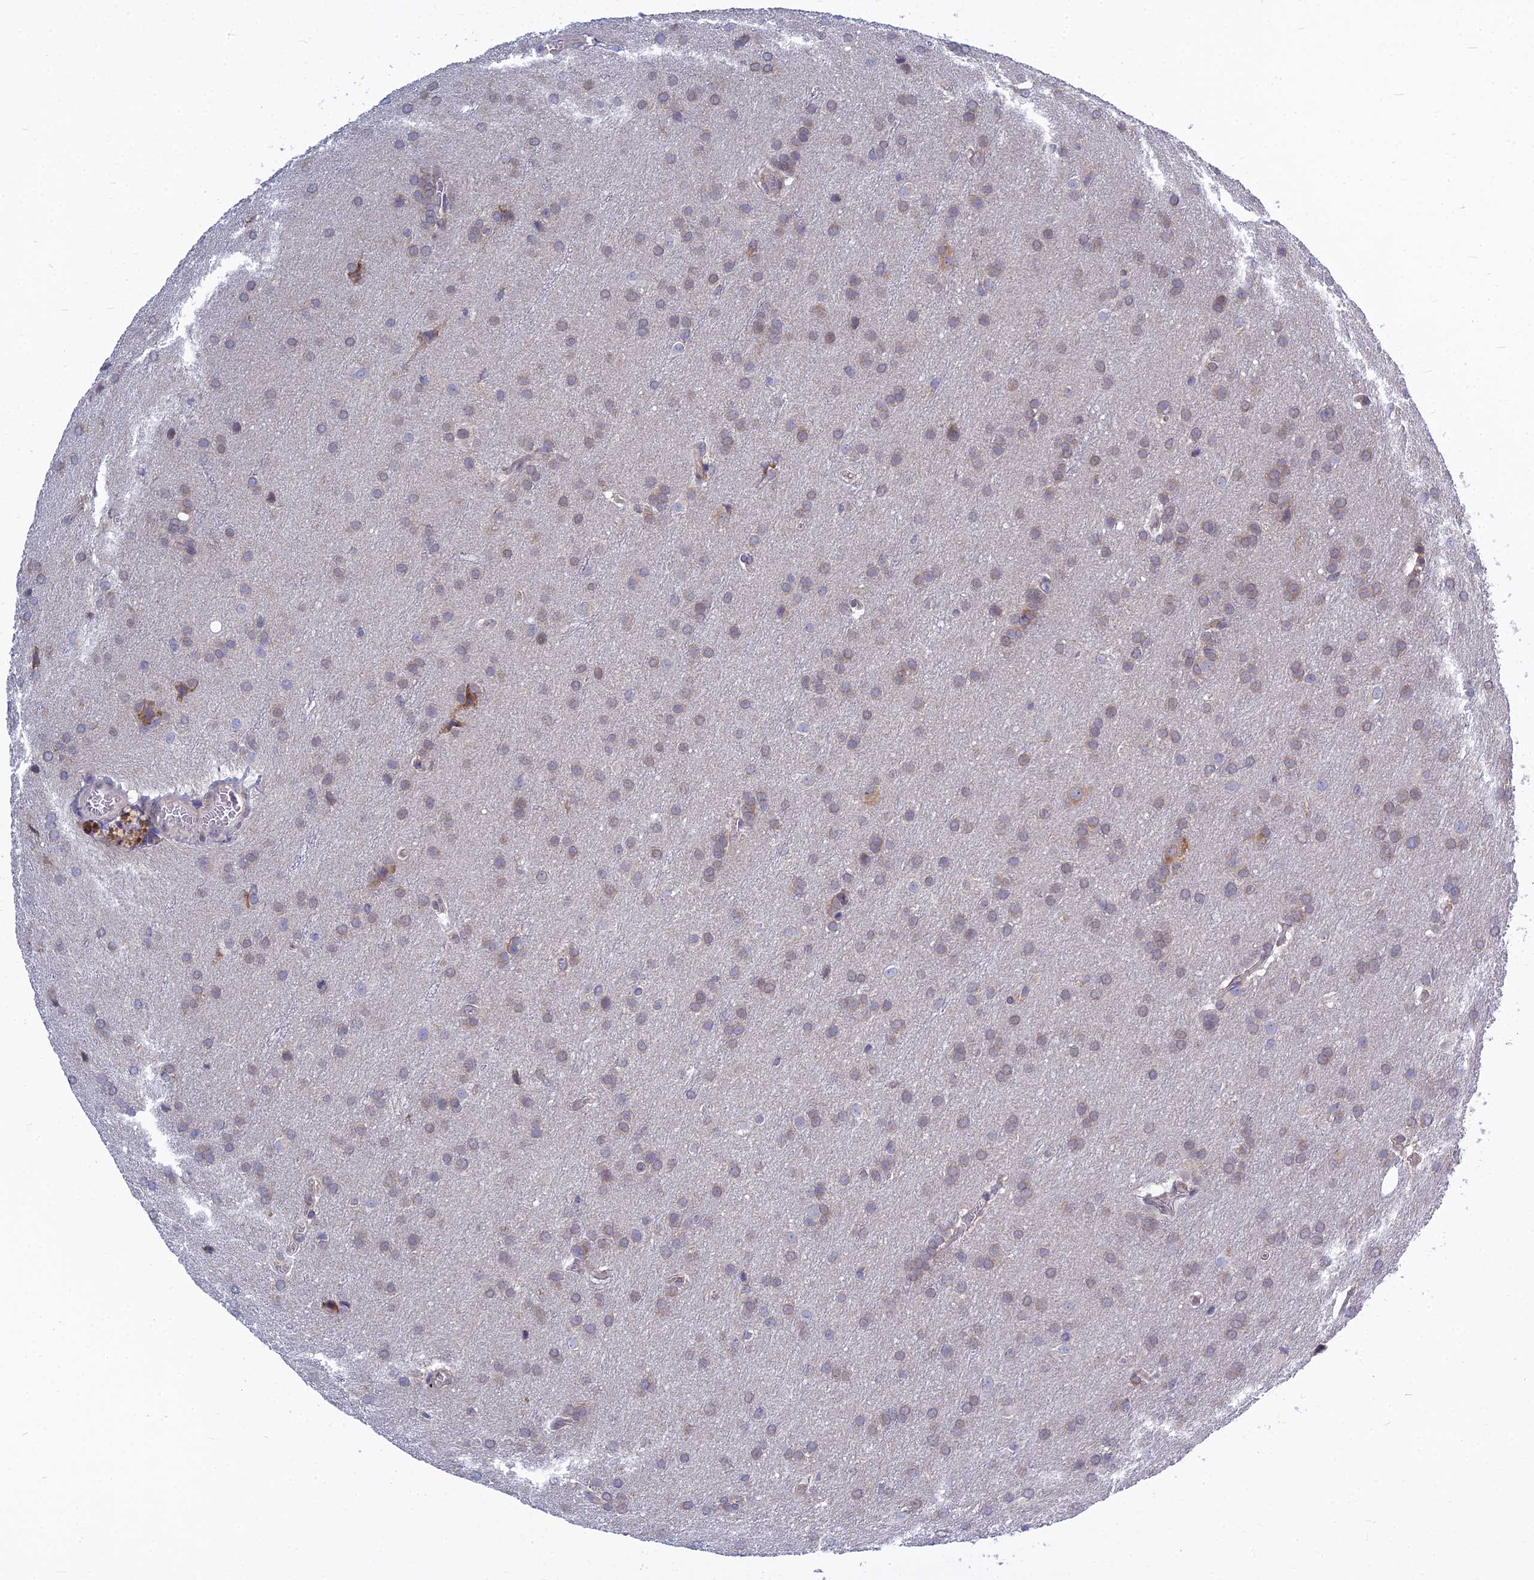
{"staining": {"intensity": "weak", "quantity": "<25%", "location": "cytoplasmic/membranous"}, "tissue": "glioma", "cell_type": "Tumor cells", "image_type": "cancer", "snomed": [{"axis": "morphology", "description": "Glioma, malignant, Low grade"}, {"axis": "topography", "description": "Brain"}], "caption": "Human glioma stained for a protein using IHC exhibits no expression in tumor cells.", "gene": "KIAA1143", "patient": {"sex": "female", "age": 32}}